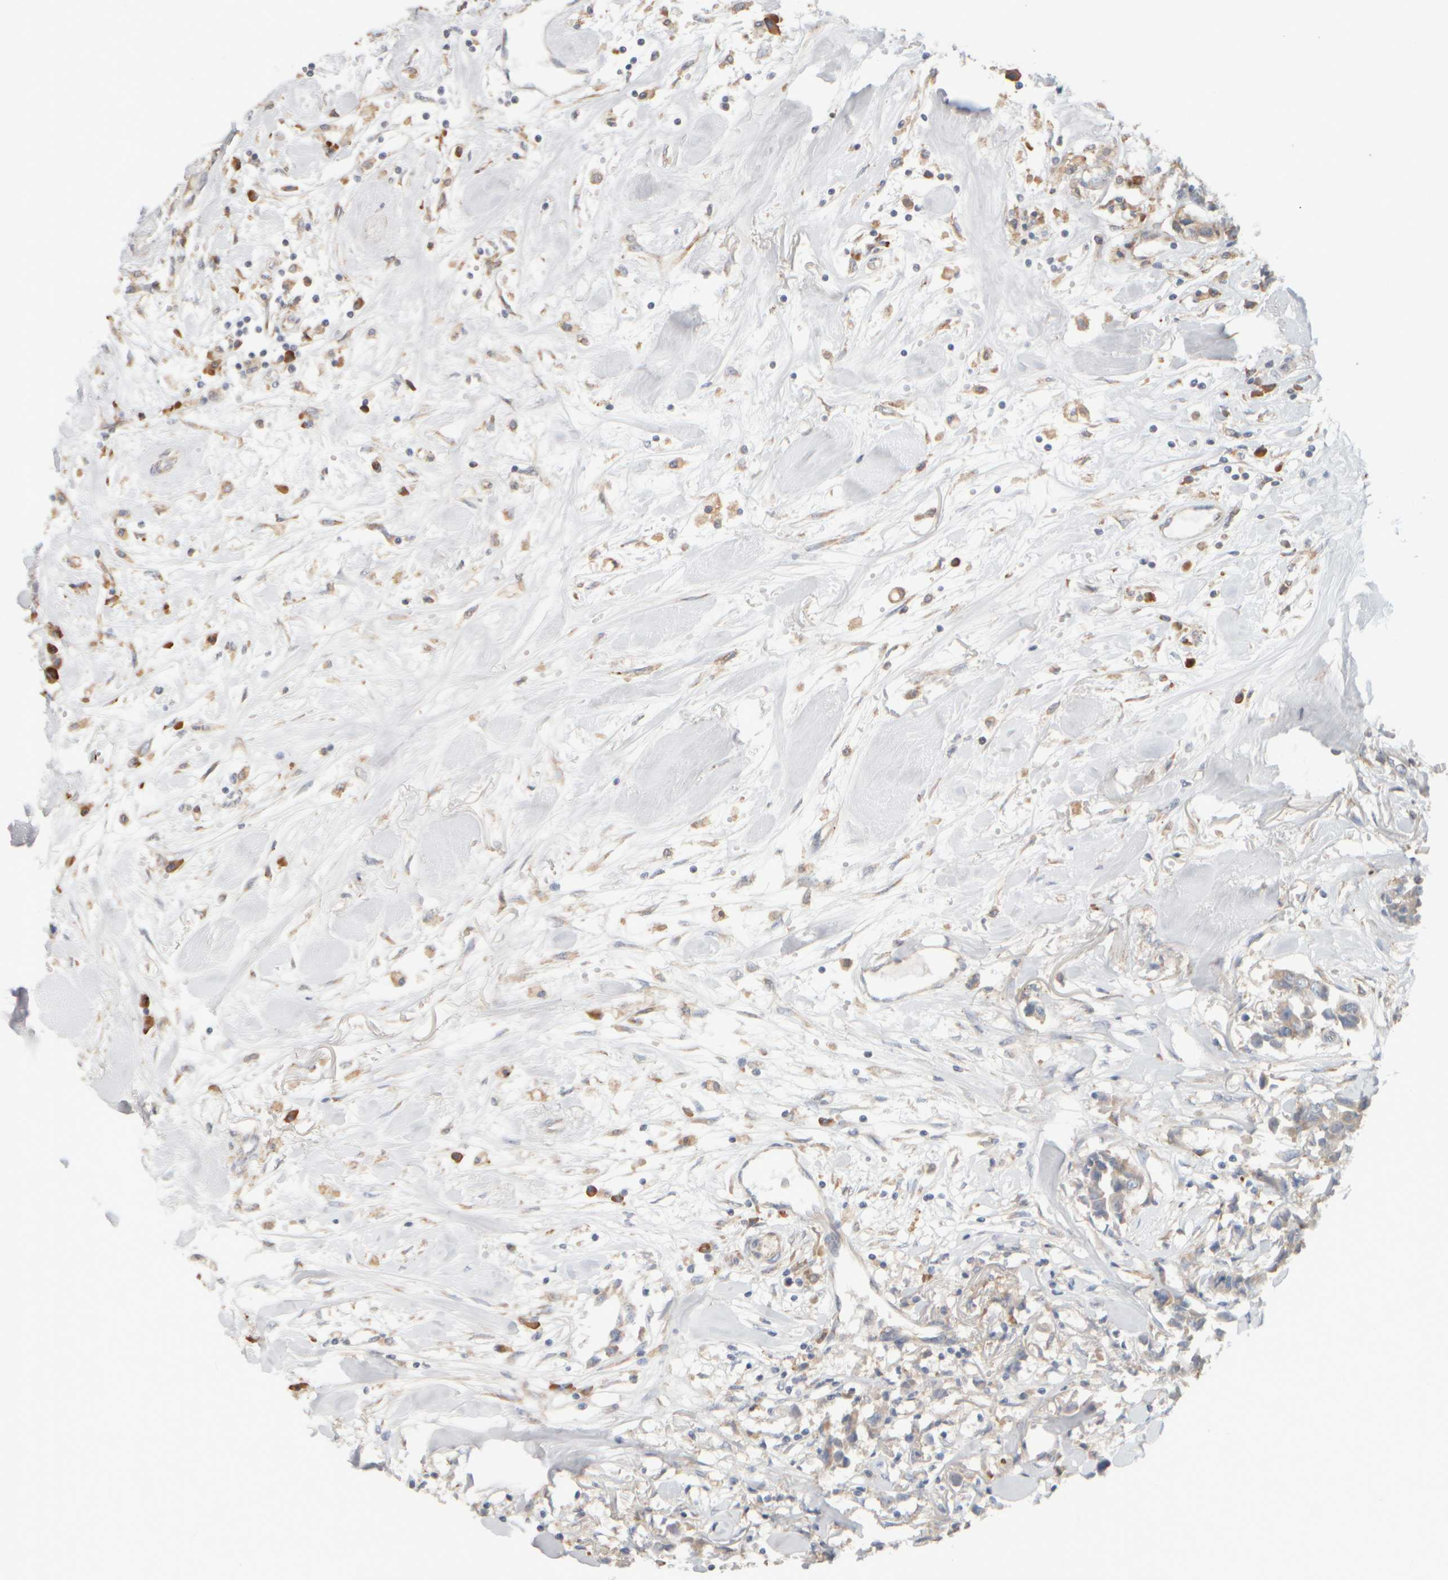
{"staining": {"intensity": "weak", "quantity": "<25%", "location": "cytoplasmic/membranous"}, "tissue": "breast cancer", "cell_type": "Tumor cells", "image_type": "cancer", "snomed": [{"axis": "morphology", "description": "Duct carcinoma"}, {"axis": "topography", "description": "Breast"}], "caption": "Immunohistochemistry (IHC) photomicrograph of neoplastic tissue: human breast intraductal carcinoma stained with DAB (3,3'-diaminobenzidine) exhibits no significant protein staining in tumor cells.", "gene": "EIF2B3", "patient": {"sex": "female", "age": 80}}